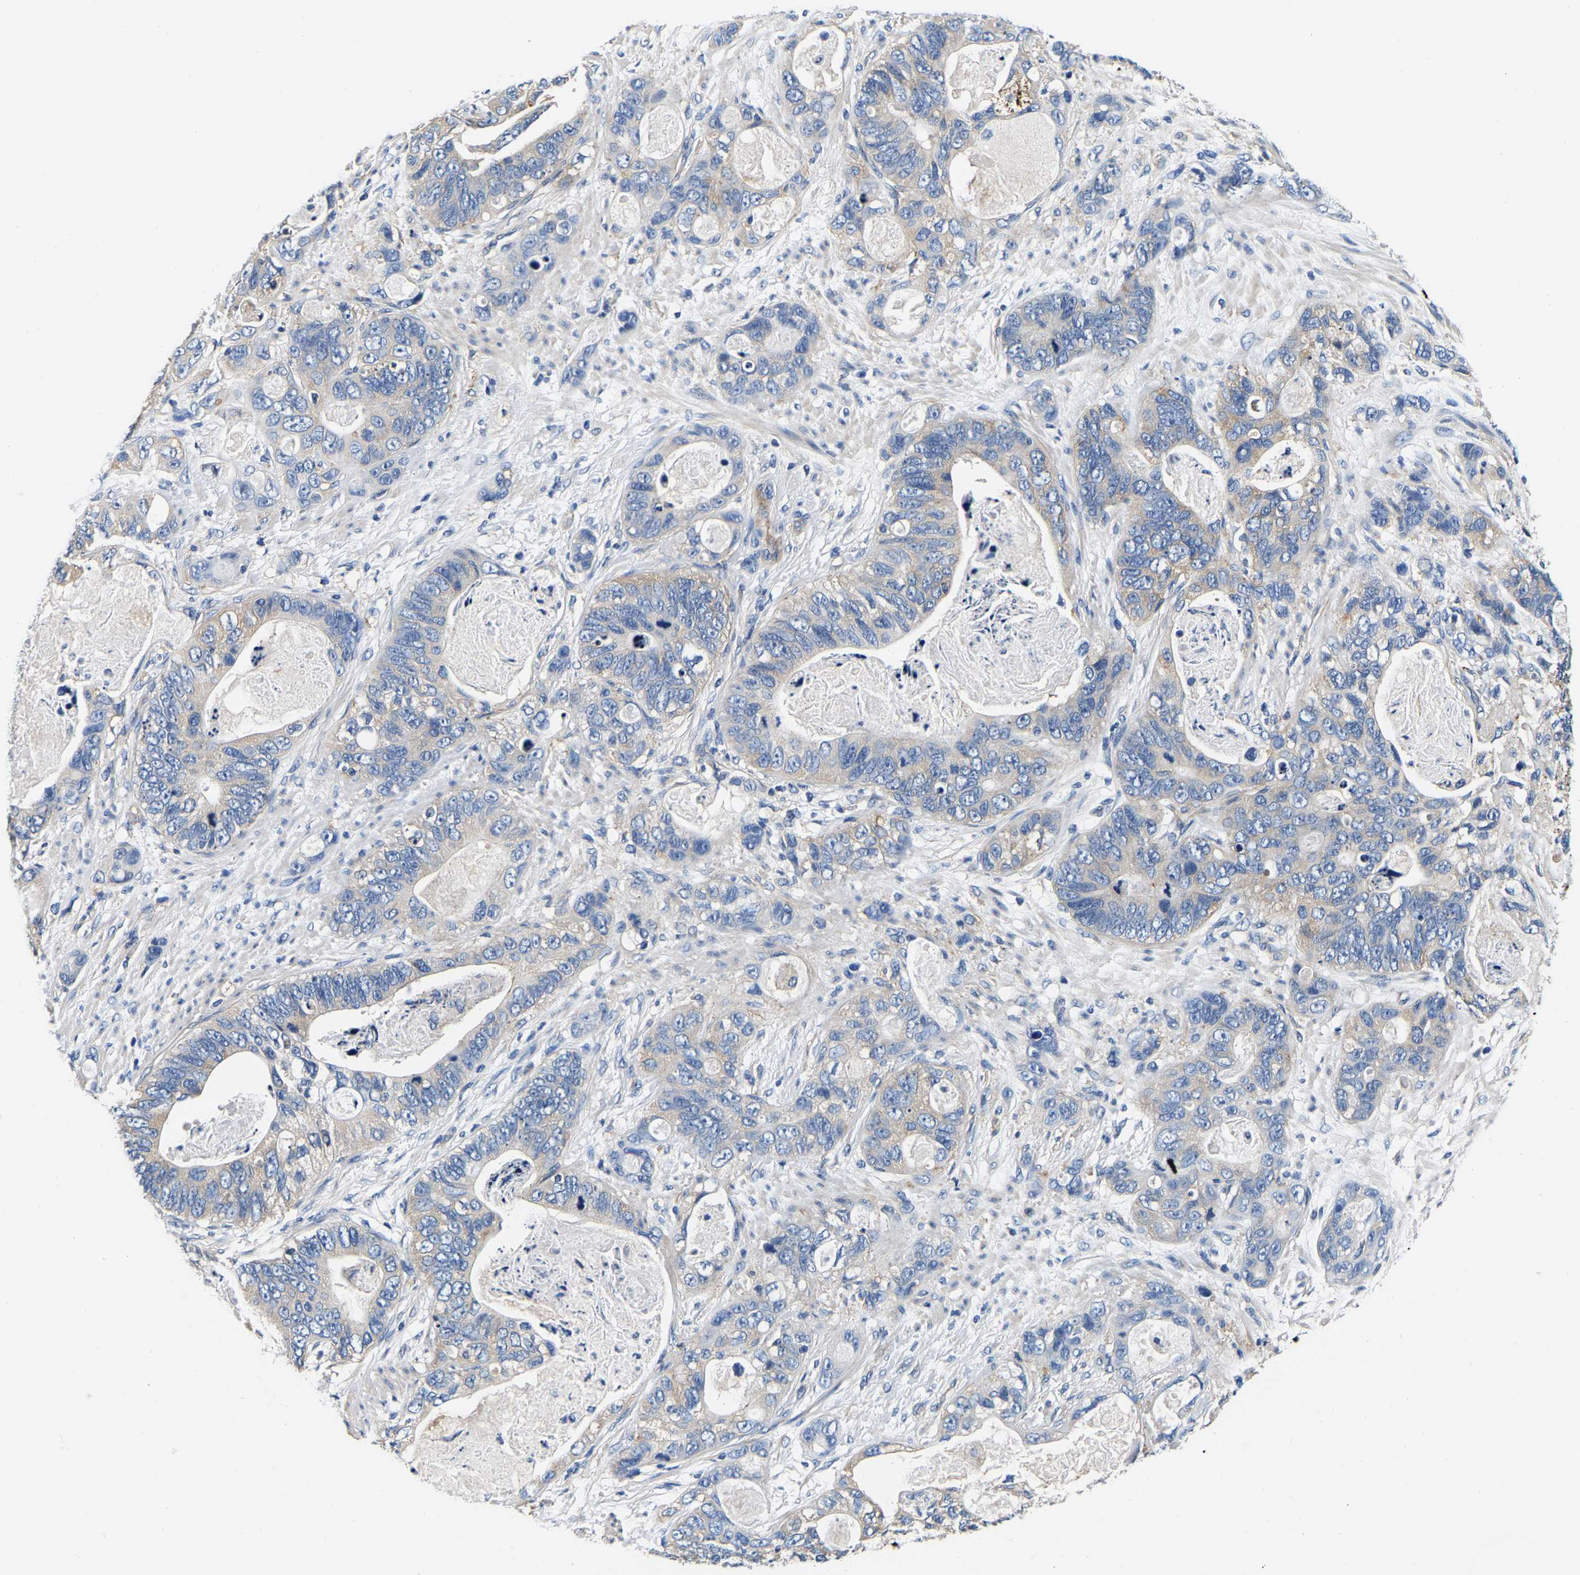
{"staining": {"intensity": "weak", "quantity": "<25%", "location": "cytoplasmic/membranous"}, "tissue": "stomach cancer", "cell_type": "Tumor cells", "image_type": "cancer", "snomed": [{"axis": "morphology", "description": "Normal tissue, NOS"}, {"axis": "morphology", "description": "Adenocarcinoma, NOS"}, {"axis": "topography", "description": "Stomach"}], "caption": "High magnification brightfield microscopy of stomach adenocarcinoma stained with DAB (brown) and counterstained with hematoxylin (blue): tumor cells show no significant staining.", "gene": "SH3GLB1", "patient": {"sex": "female", "age": 89}}